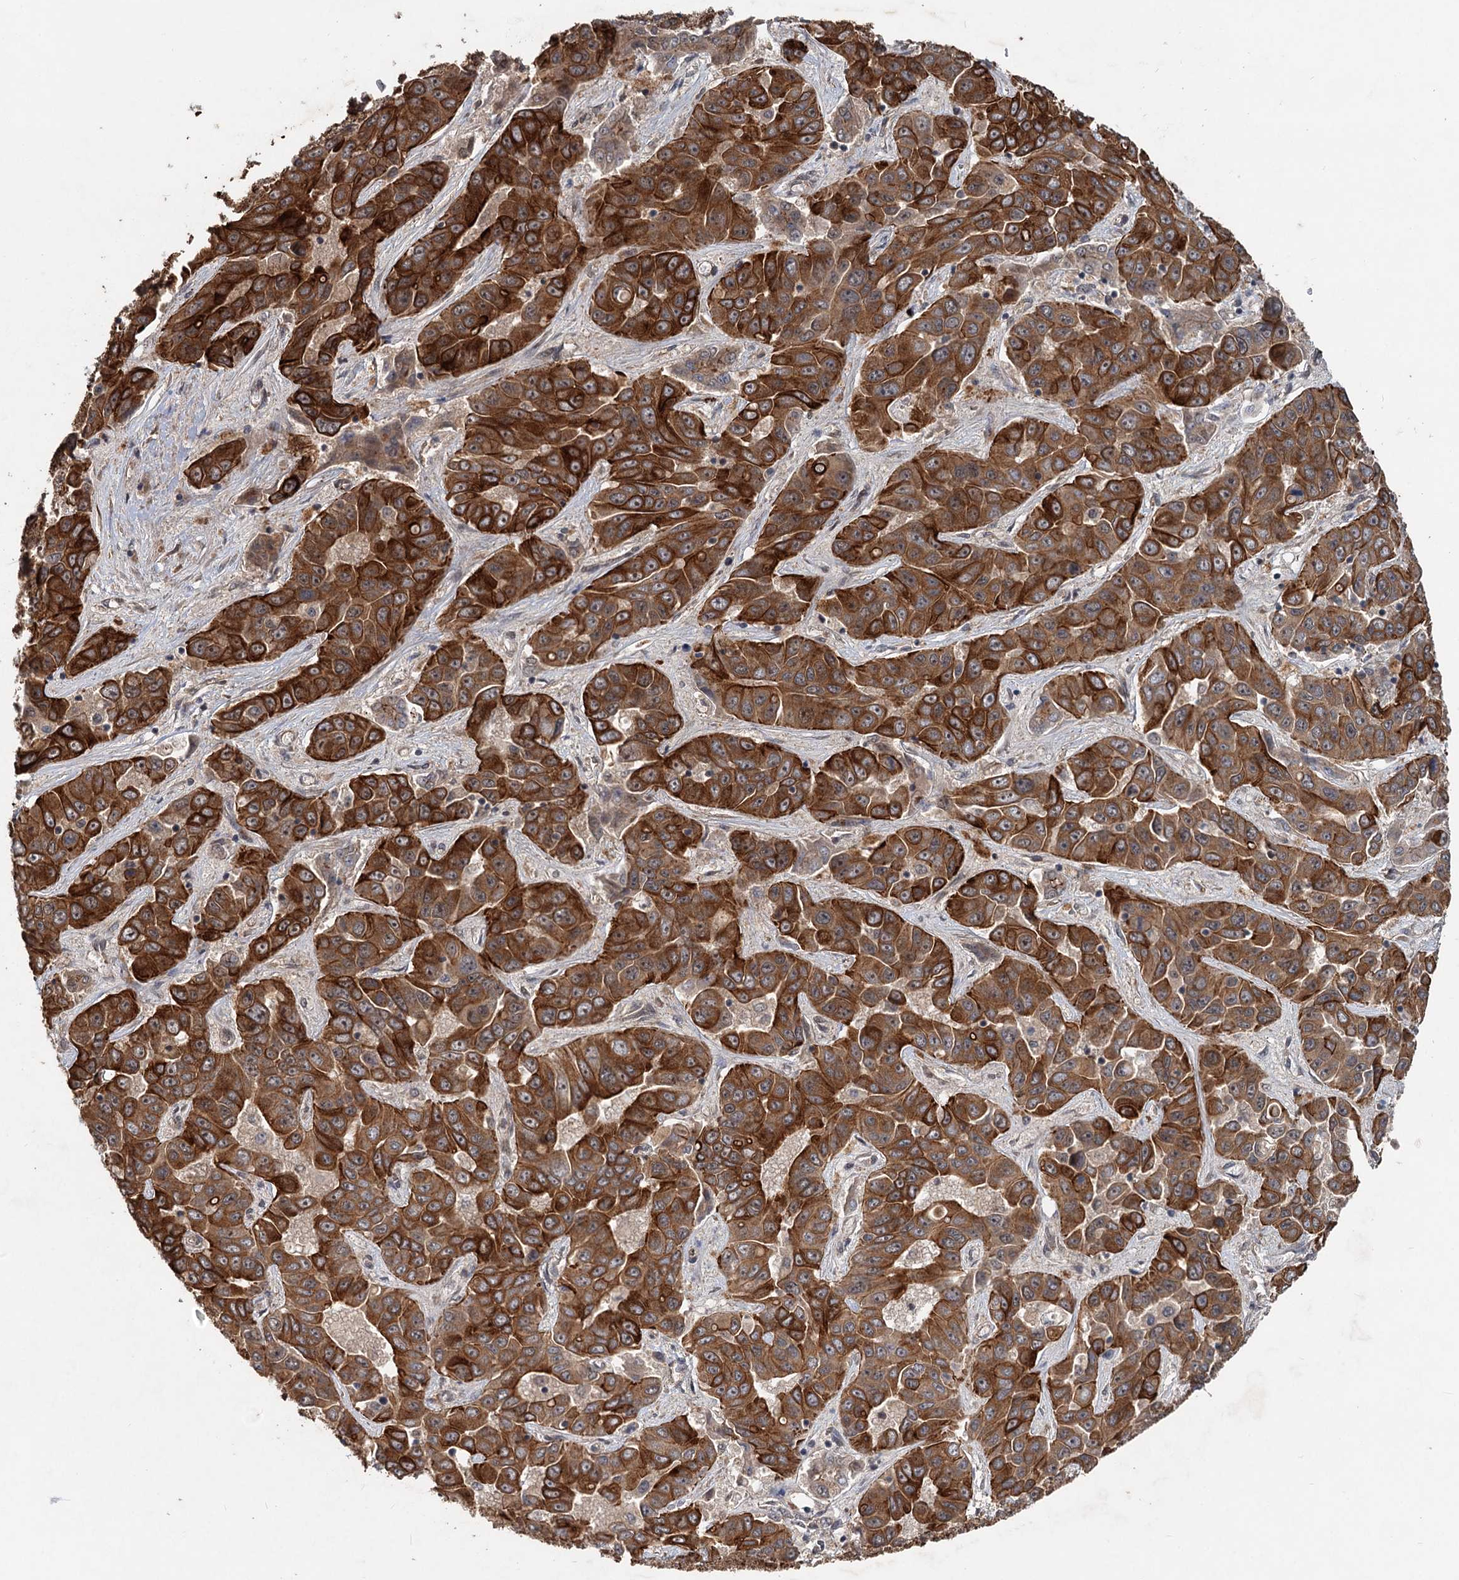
{"staining": {"intensity": "strong", "quantity": ">75%", "location": "cytoplasmic/membranous"}, "tissue": "liver cancer", "cell_type": "Tumor cells", "image_type": "cancer", "snomed": [{"axis": "morphology", "description": "Cholangiocarcinoma"}, {"axis": "topography", "description": "Liver"}], "caption": "DAB immunohistochemical staining of human liver cholangiocarcinoma demonstrates strong cytoplasmic/membranous protein positivity in about >75% of tumor cells.", "gene": "RITA1", "patient": {"sex": "female", "age": 52}}